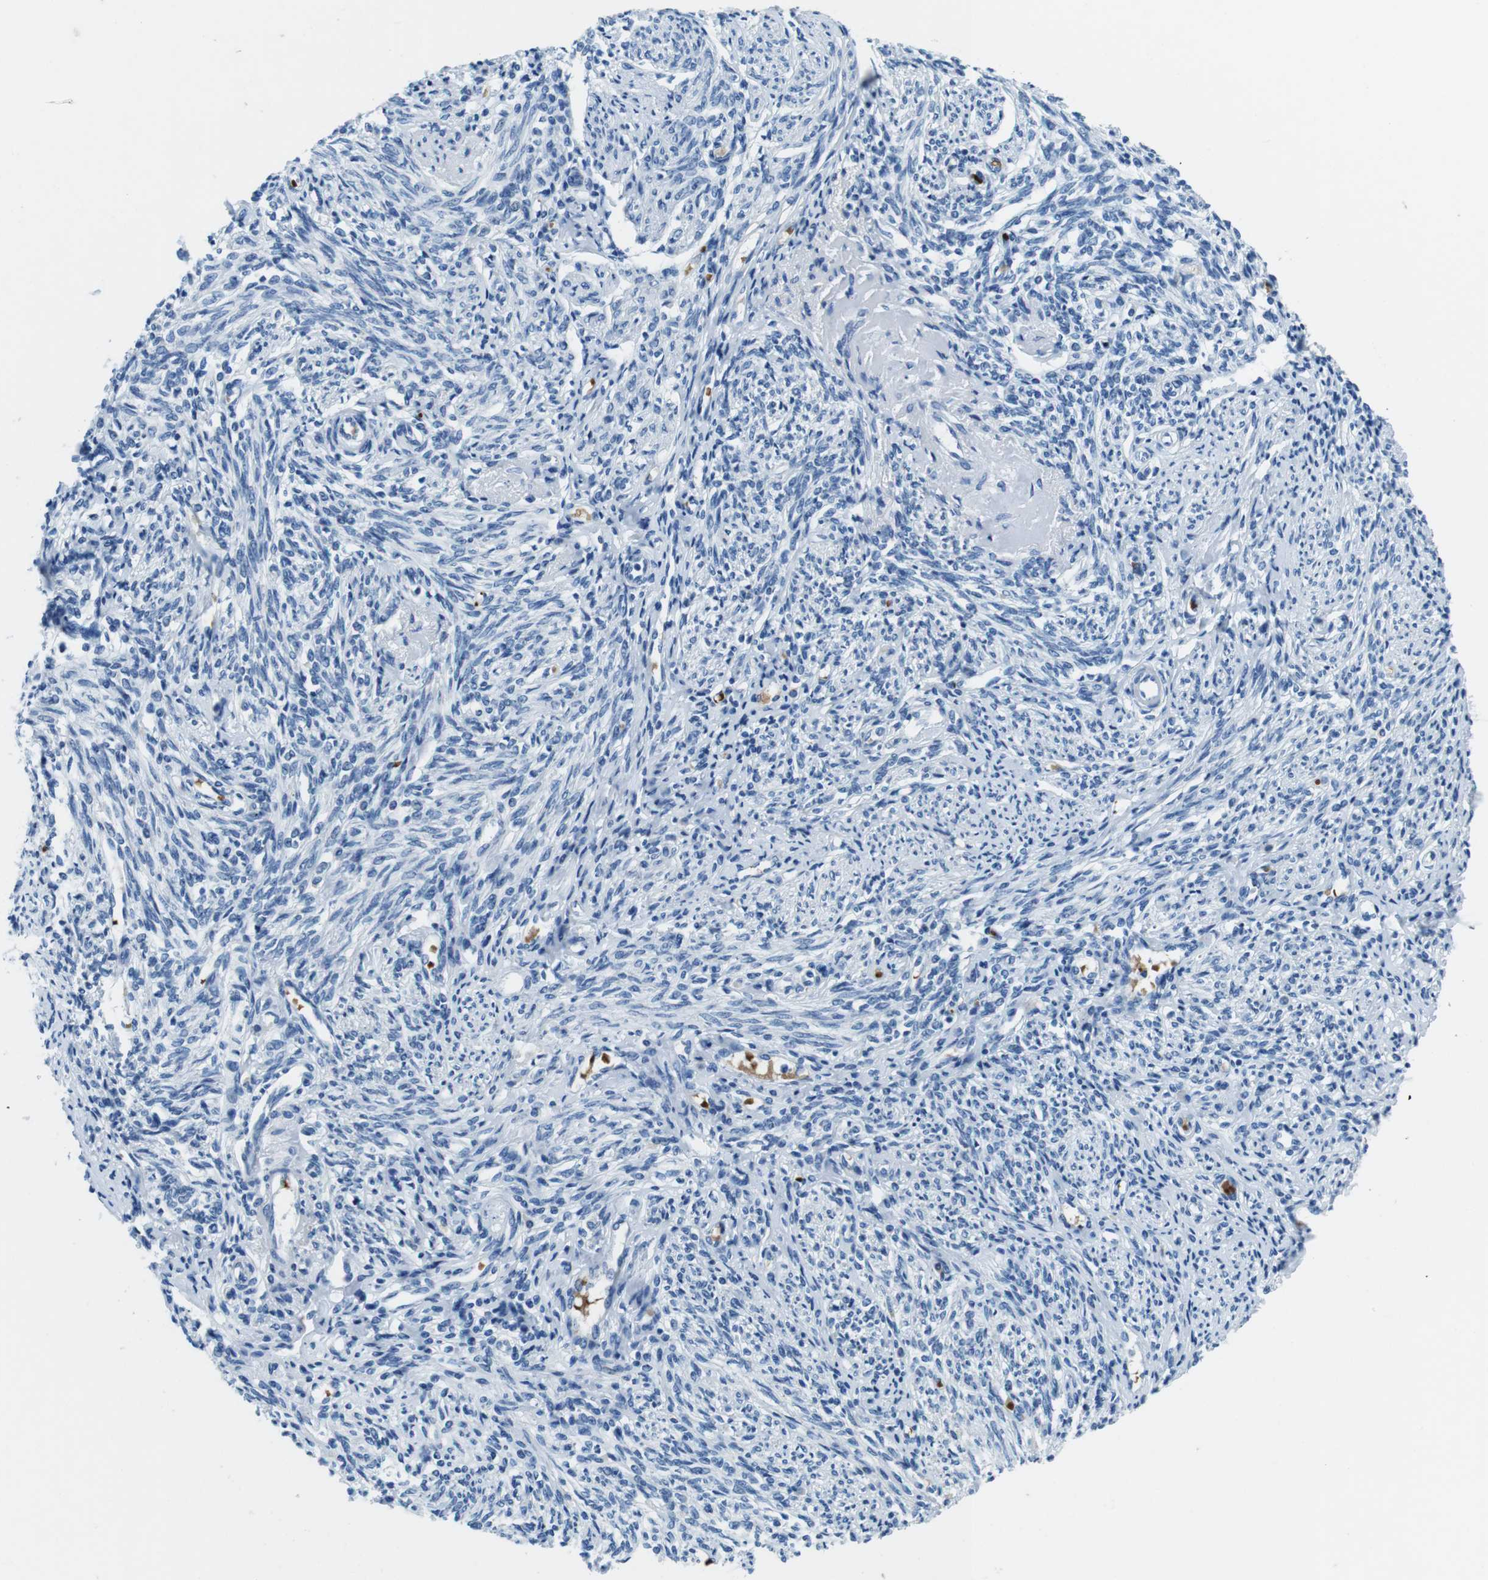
{"staining": {"intensity": "moderate", "quantity": "<25%", "location": "nuclear"}, "tissue": "endometrium", "cell_type": "Cells in endometrial stroma", "image_type": "normal", "snomed": [{"axis": "morphology", "description": "Normal tissue, NOS"}, {"axis": "topography", "description": "Endometrium"}], "caption": "Immunohistochemical staining of normal human endometrium reveals low levels of moderate nuclear positivity in about <25% of cells in endometrial stroma.", "gene": "TFAP2C", "patient": {"sex": "female", "age": 71}}